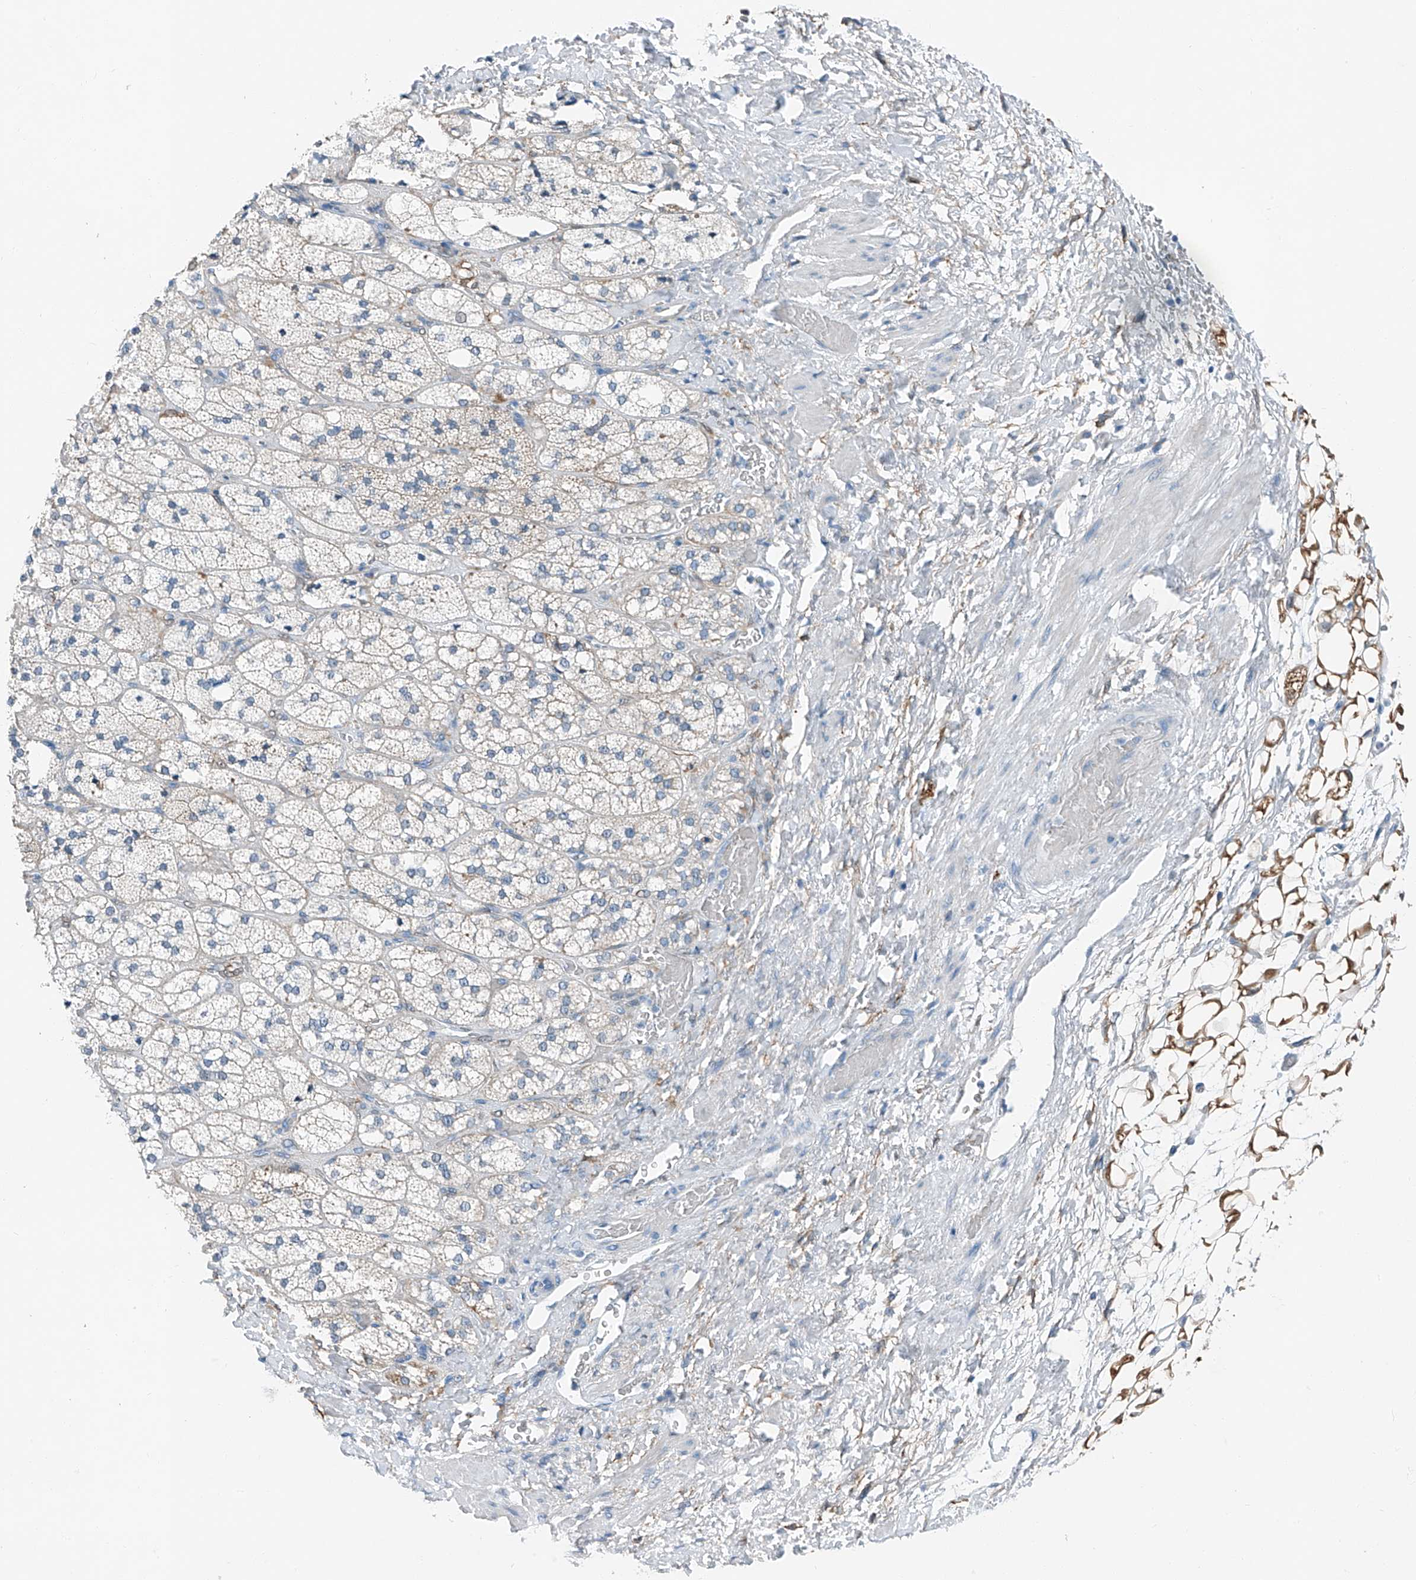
{"staining": {"intensity": "moderate", "quantity": "<25%", "location": "cytoplasmic/membranous"}, "tissue": "adrenal gland", "cell_type": "Glandular cells", "image_type": "normal", "snomed": [{"axis": "morphology", "description": "Normal tissue, NOS"}, {"axis": "topography", "description": "Adrenal gland"}], "caption": "A low amount of moderate cytoplasmic/membranous positivity is present in approximately <25% of glandular cells in normal adrenal gland.", "gene": "MDGA1", "patient": {"sex": "male", "age": 61}}